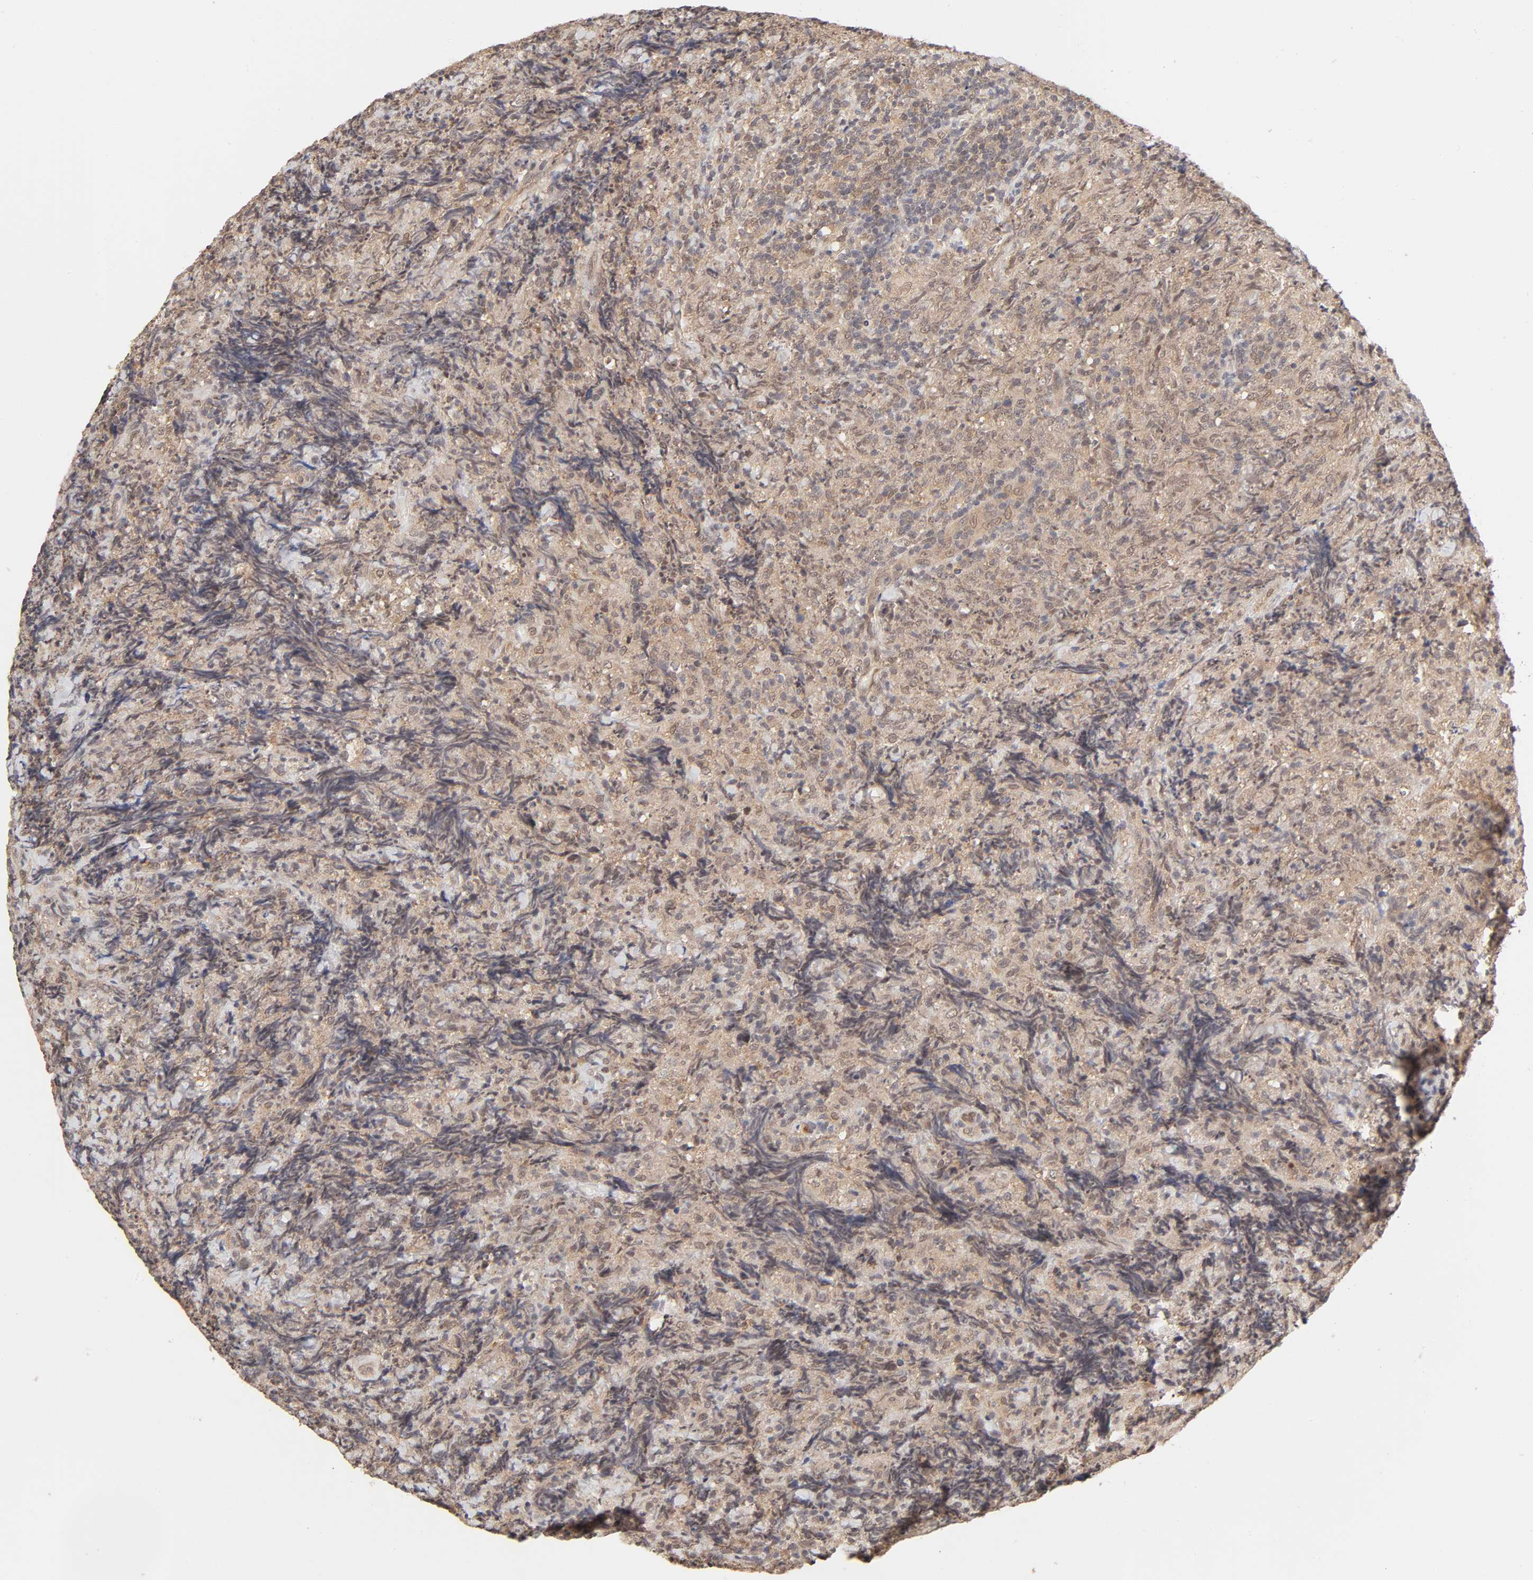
{"staining": {"intensity": "weak", "quantity": ">75%", "location": "cytoplasmic/membranous"}, "tissue": "lymphoma", "cell_type": "Tumor cells", "image_type": "cancer", "snomed": [{"axis": "morphology", "description": "Malignant lymphoma, non-Hodgkin's type, High grade"}, {"axis": "topography", "description": "Tonsil"}], "caption": "A histopathology image of human lymphoma stained for a protein reveals weak cytoplasmic/membranous brown staining in tumor cells.", "gene": "MAPK1", "patient": {"sex": "female", "age": 36}}